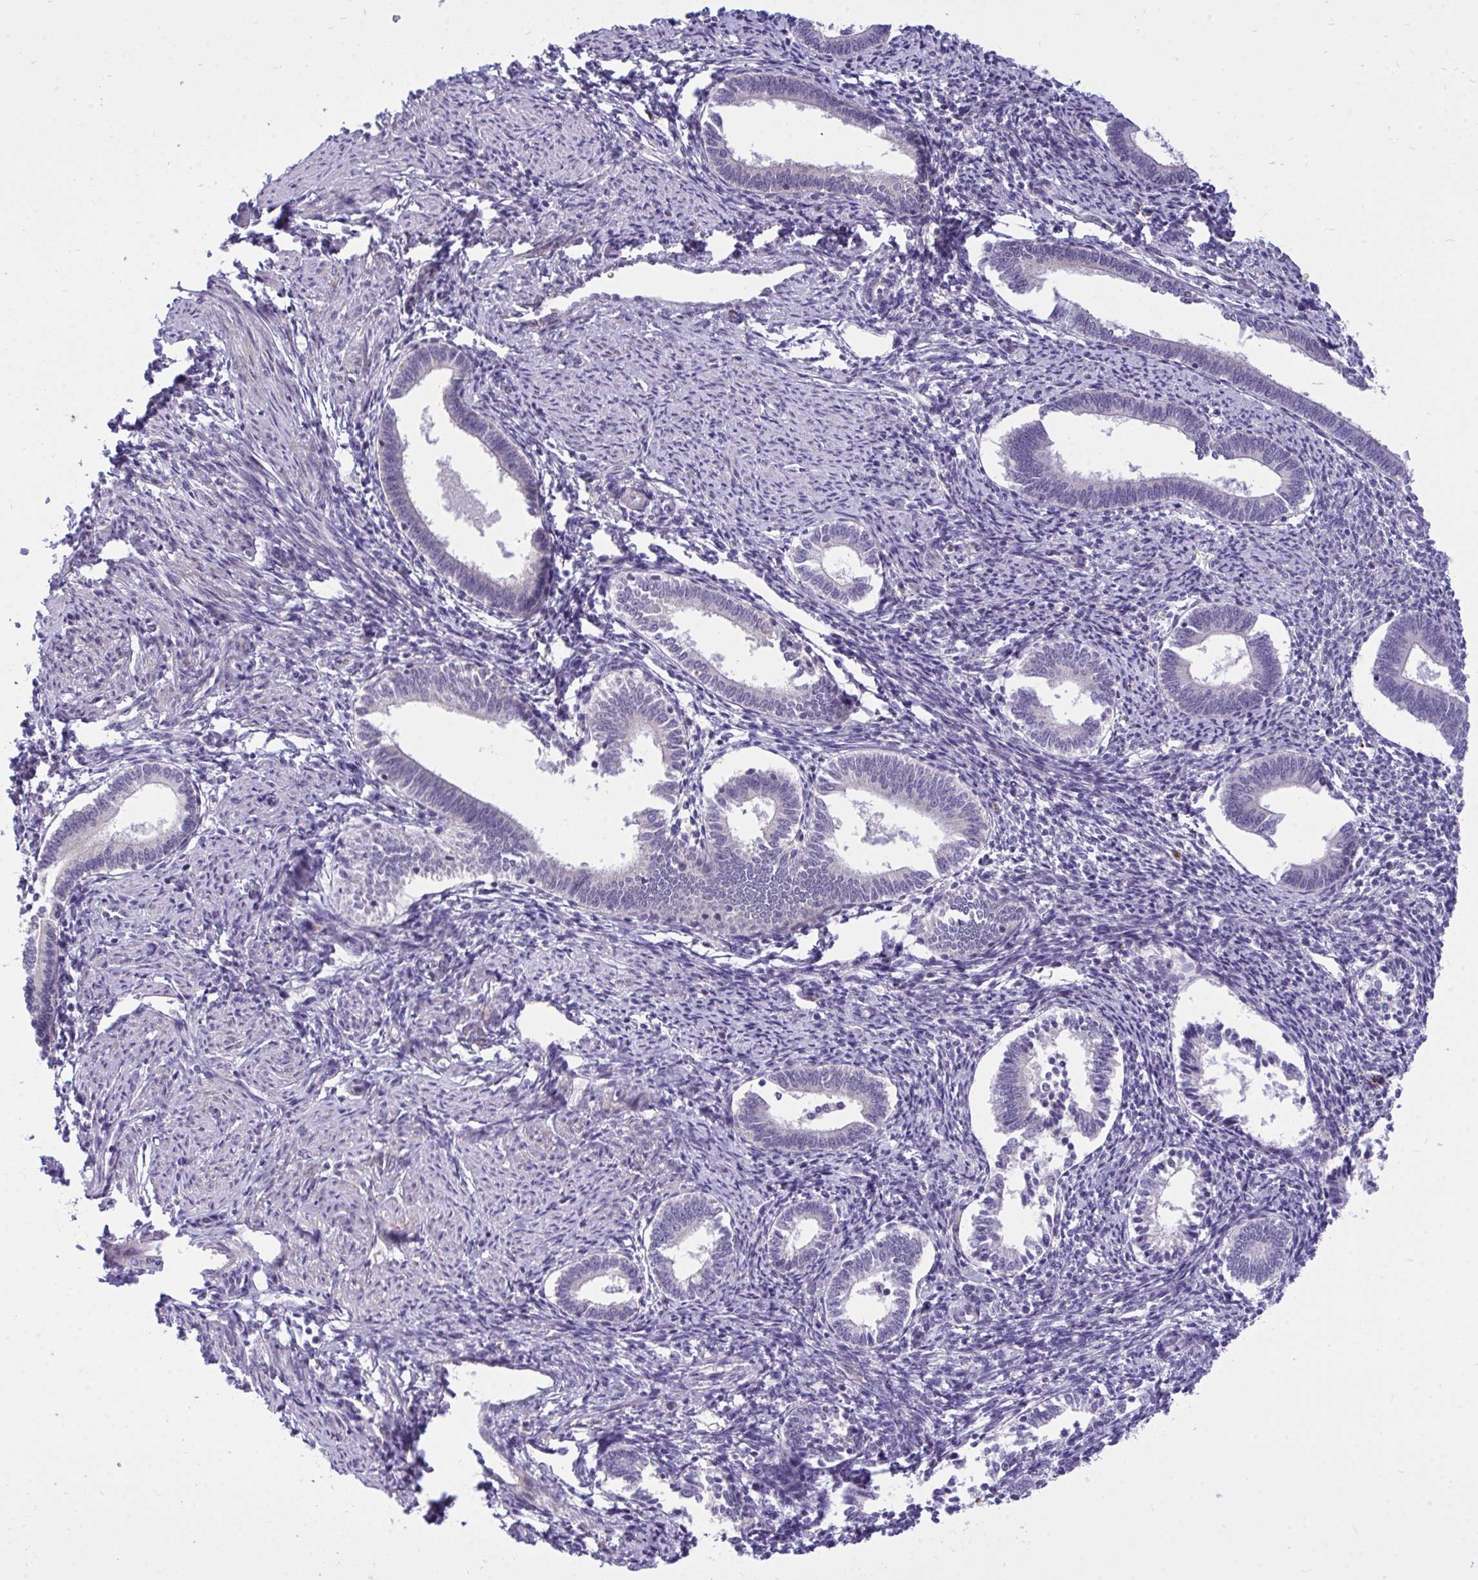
{"staining": {"intensity": "negative", "quantity": "none", "location": "none"}, "tissue": "endometrium", "cell_type": "Cells in endometrial stroma", "image_type": "normal", "snomed": [{"axis": "morphology", "description": "Normal tissue, NOS"}, {"axis": "topography", "description": "Endometrium"}], "caption": "Histopathology image shows no protein expression in cells in endometrial stroma of normal endometrium. The staining is performed using DAB (3,3'-diaminobenzidine) brown chromogen with nuclei counter-stained in using hematoxylin.", "gene": "HMBOX1", "patient": {"sex": "female", "age": 41}}